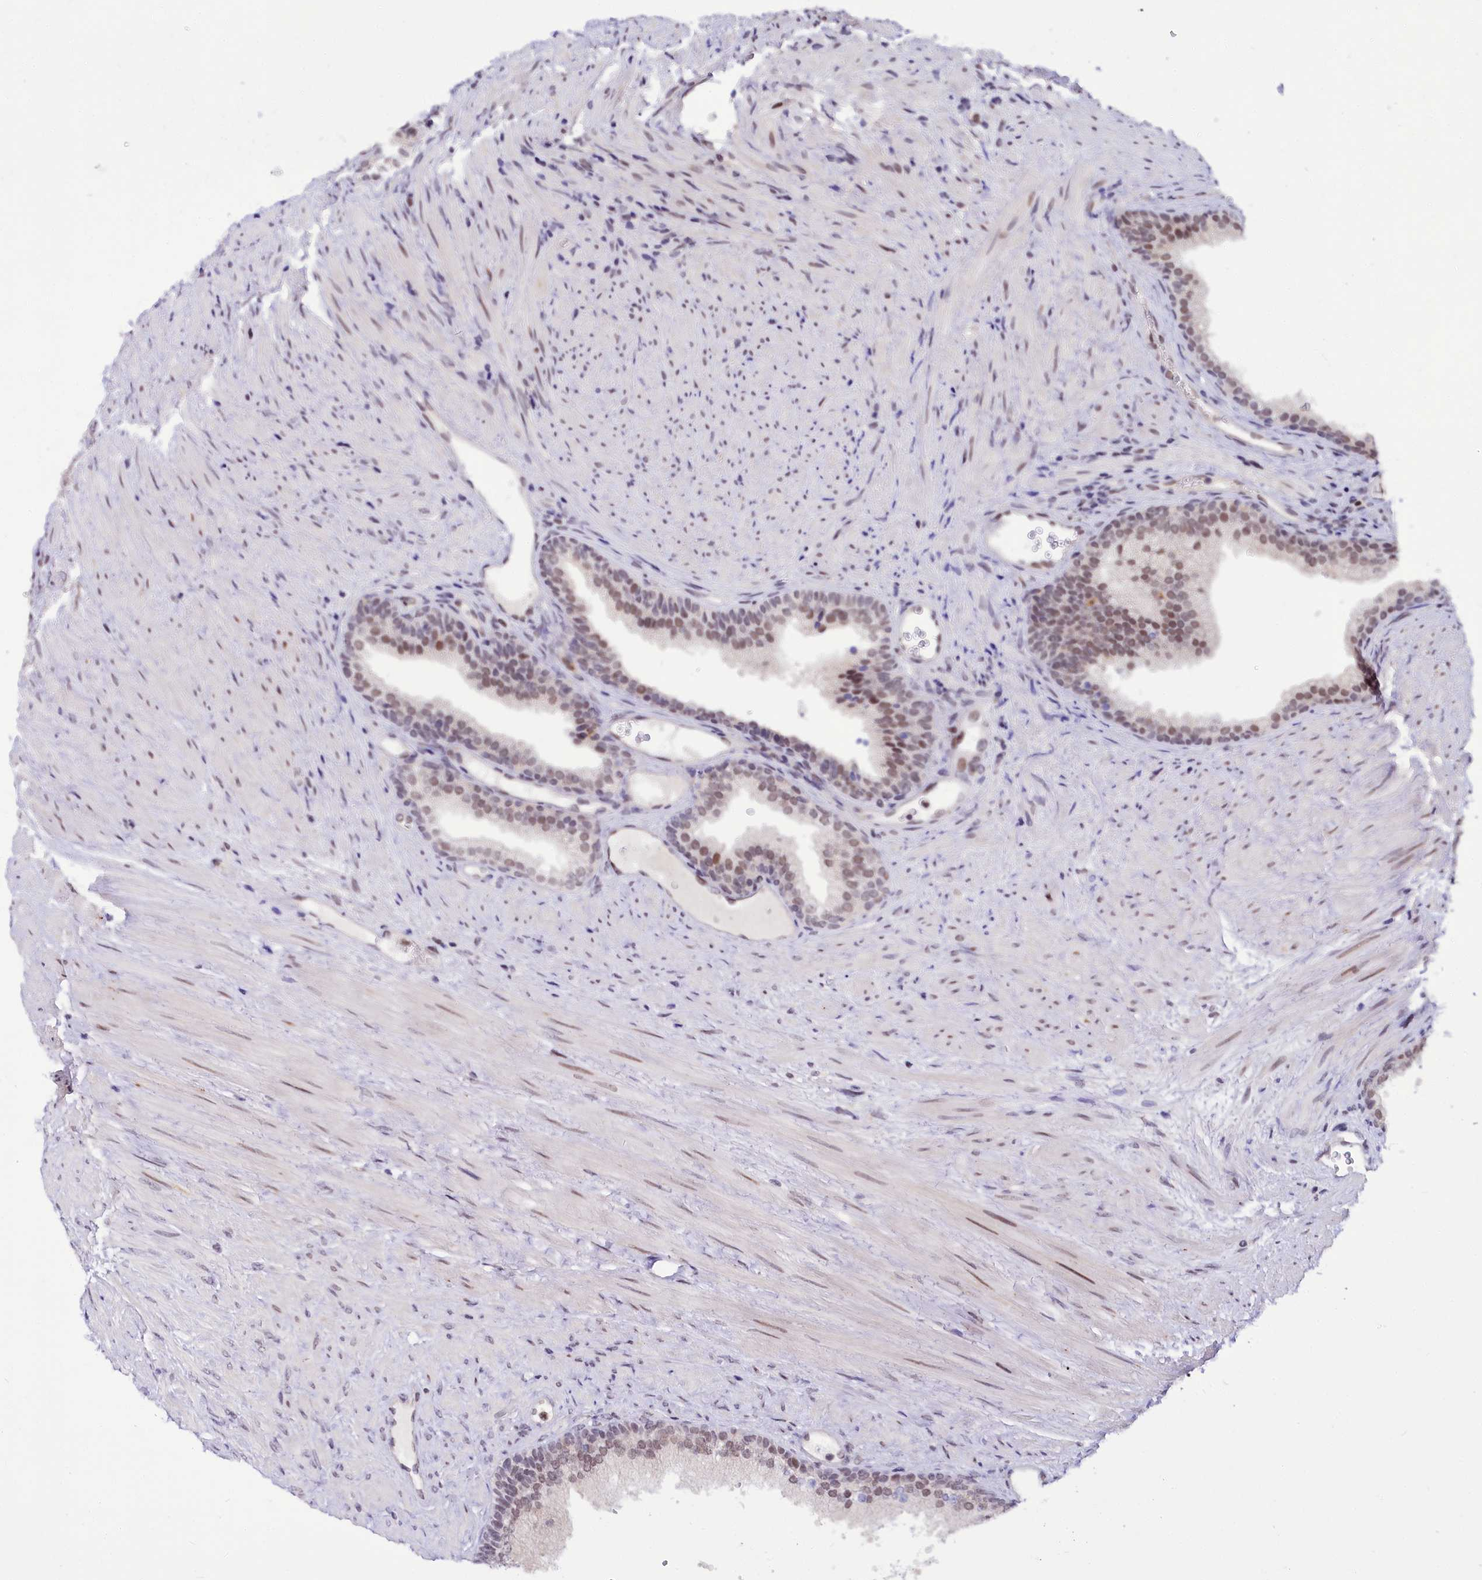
{"staining": {"intensity": "moderate", "quantity": "25%-75%", "location": "cytoplasmic/membranous,nuclear"}, "tissue": "prostate", "cell_type": "Glandular cells", "image_type": "normal", "snomed": [{"axis": "morphology", "description": "Normal tissue, NOS"}, {"axis": "topography", "description": "Prostate"}], "caption": "Brown immunohistochemical staining in unremarkable prostate reveals moderate cytoplasmic/membranous,nuclear positivity in approximately 25%-75% of glandular cells.", "gene": "SCAF11", "patient": {"sex": "male", "age": 76}}